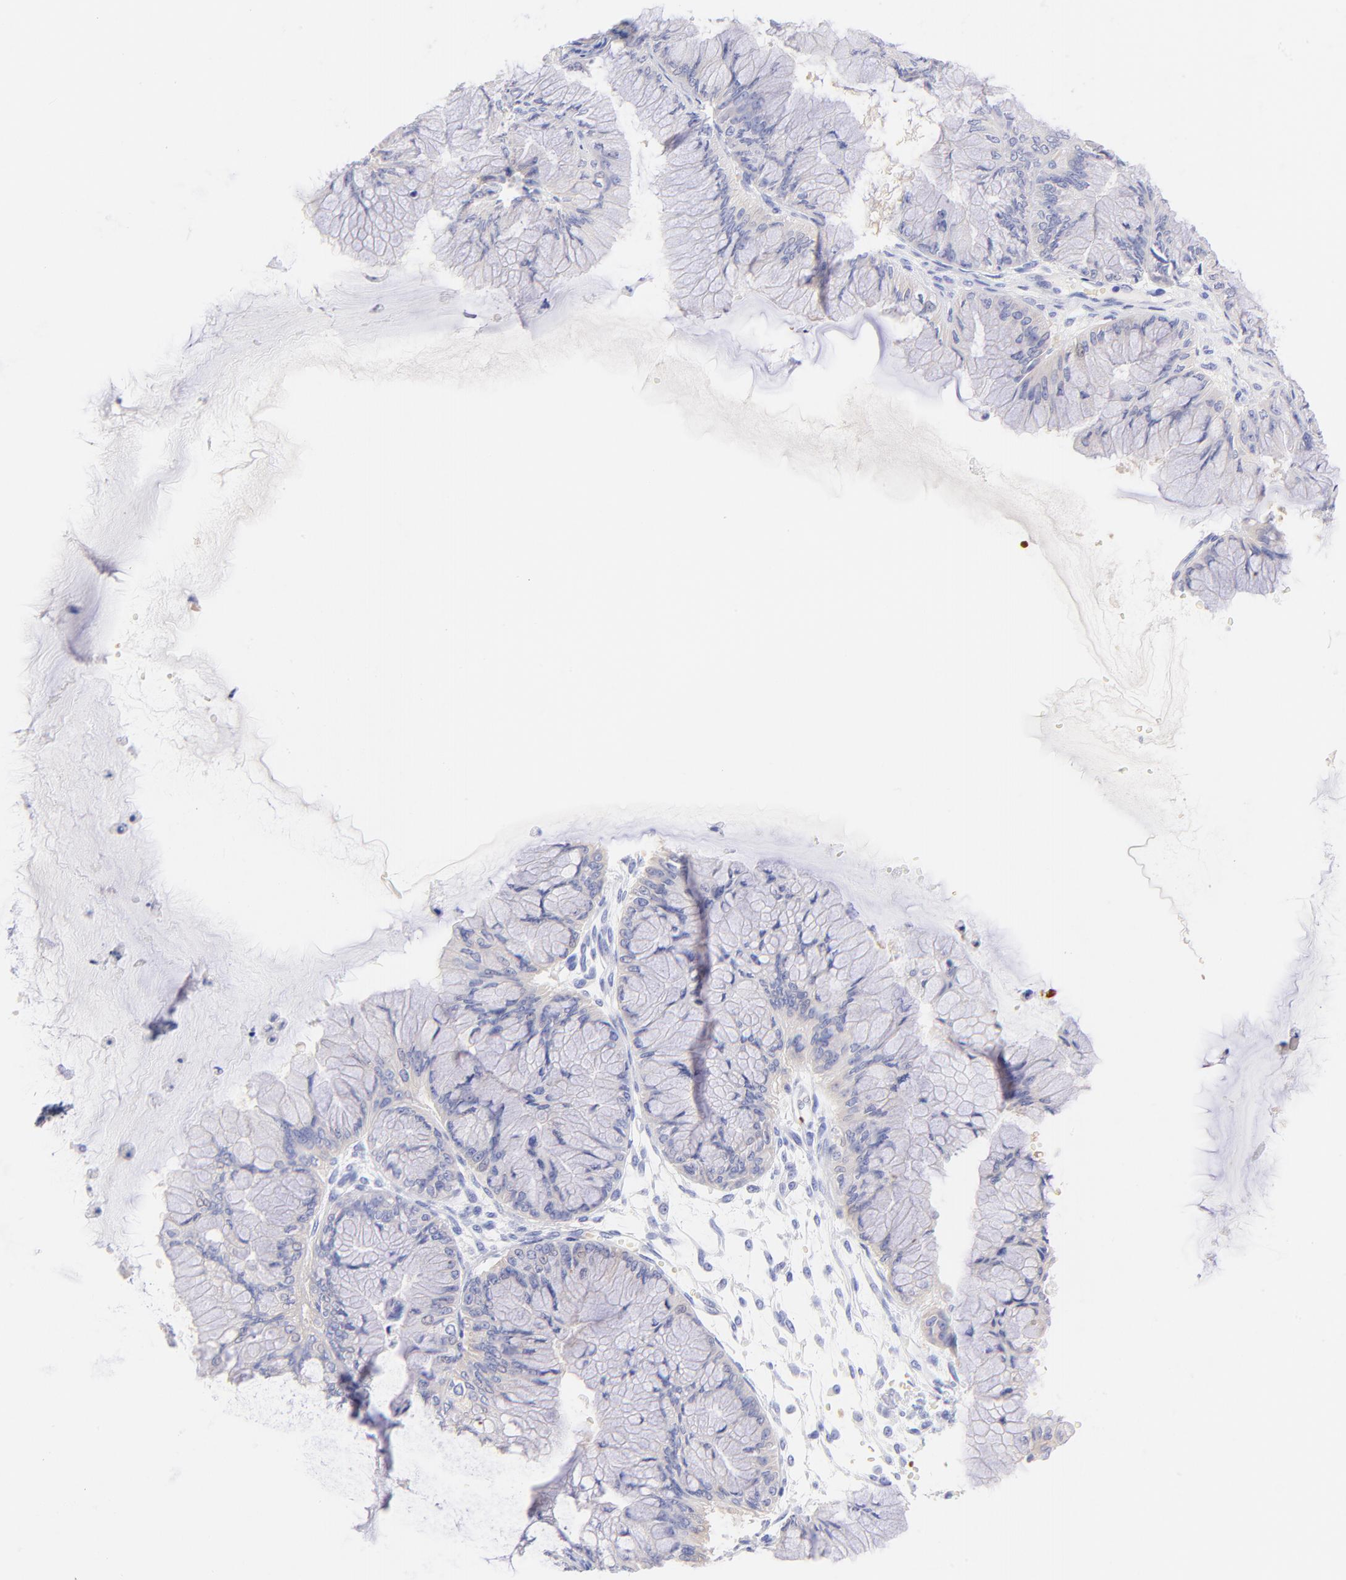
{"staining": {"intensity": "weak", "quantity": "<25%", "location": "cytoplasmic/membranous"}, "tissue": "ovarian cancer", "cell_type": "Tumor cells", "image_type": "cancer", "snomed": [{"axis": "morphology", "description": "Cystadenocarcinoma, mucinous, NOS"}, {"axis": "topography", "description": "Ovary"}], "caption": "Immunohistochemistry (IHC) micrograph of neoplastic tissue: human mucinous cystadenocarcinoma (ovarian) stained with DAB shows no significant protein positivity in tumor cells.", "gene": "FRMPD3", "patient": {"sex": "female", "age": 63}}